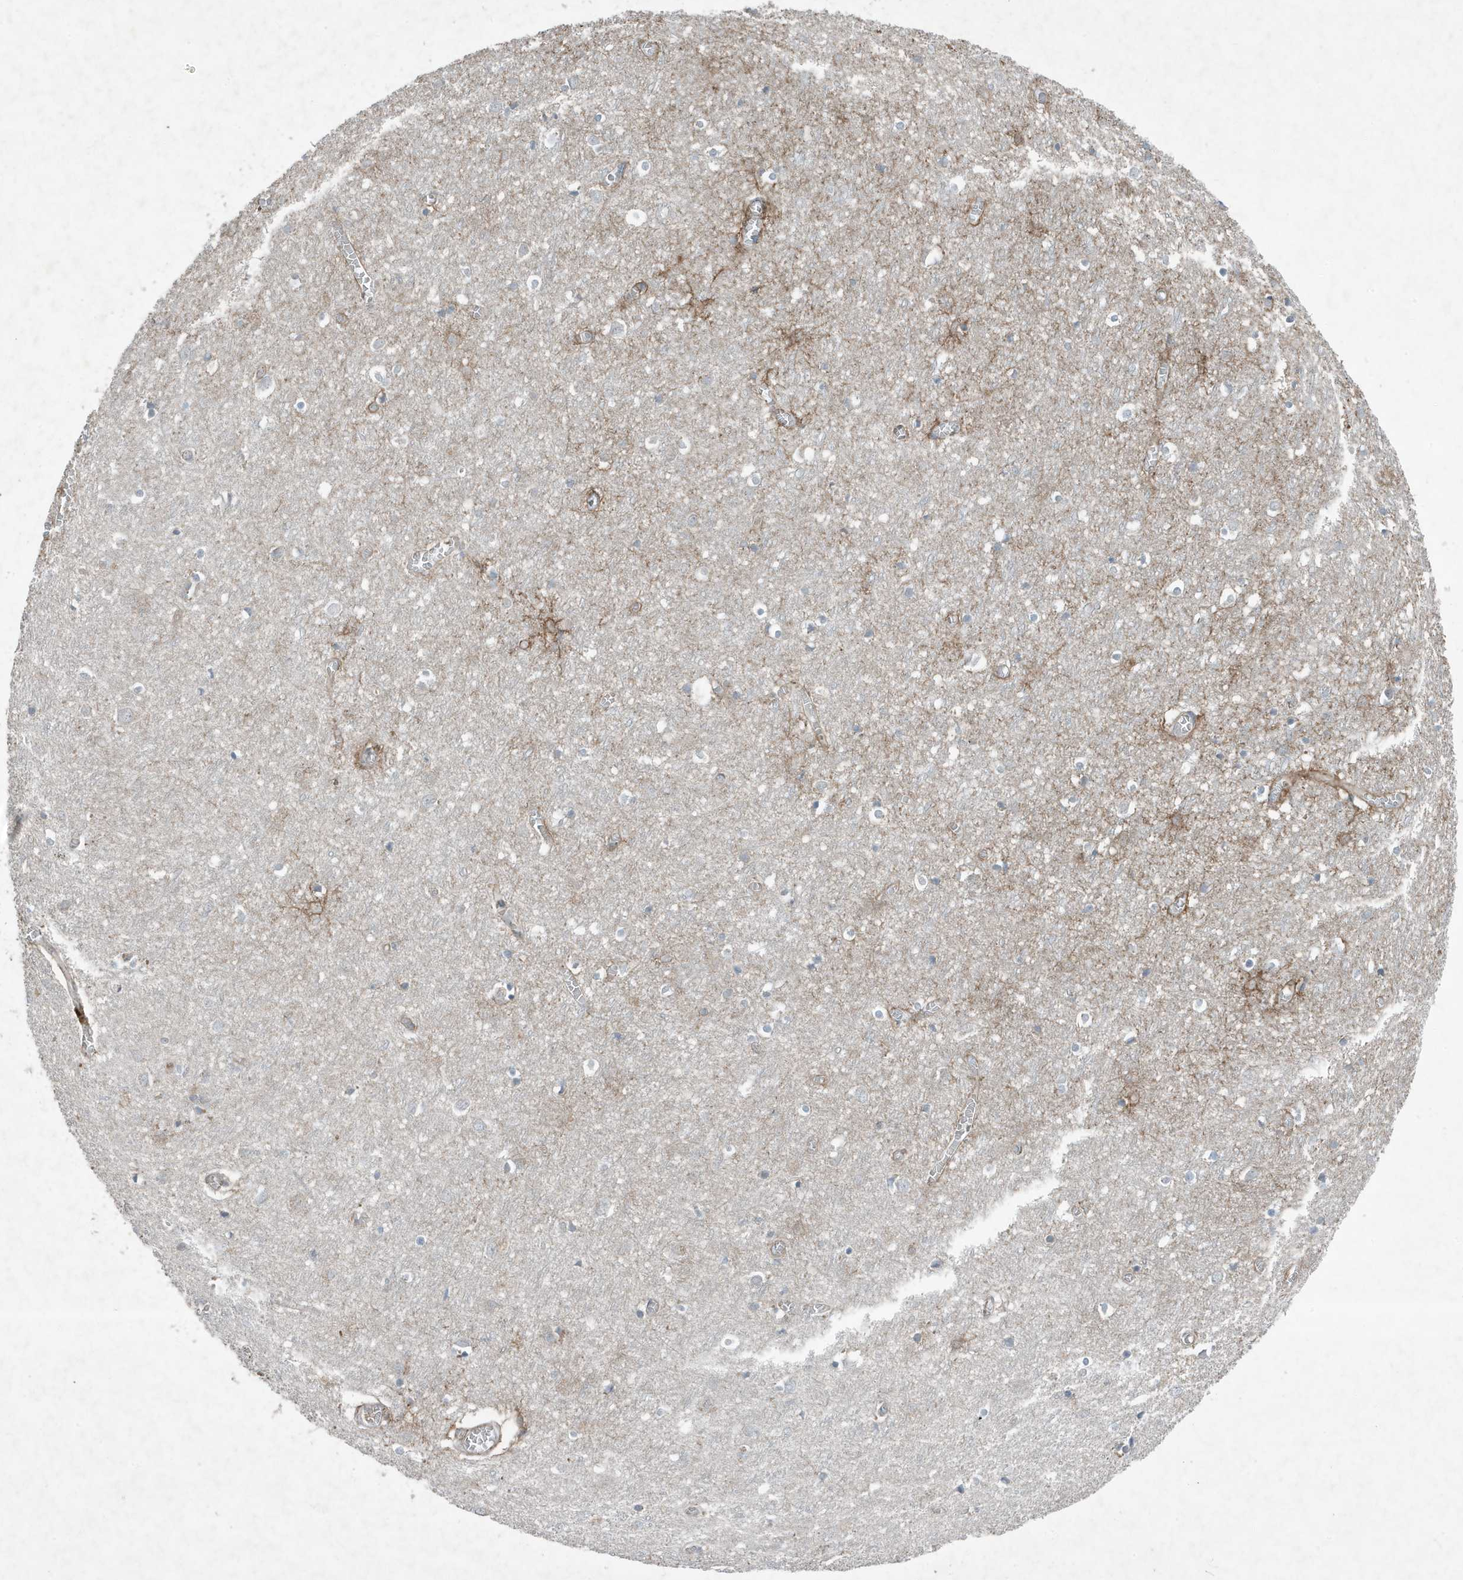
{"staining": {"intensity": "weak", "quantity": "25%-75%", "location": "cytoplasmic/membranous"}, "tissue": "cerebral cortex", "cell_type": "Endothelial cells", "image_type": "normal", "snomed": [{"axis": "morphology", "description": "Normal tissue, NOS"}, {"axis": "topography", "description": "Cerebral cortex"}], "caption": "DAB immunohistochemical staining of benign human cerebral cortex displays weak cytoplasmic/membranous protein positivity in about 25%-75% of endothelial cells. Immunohistochemistry stains the protein of interest in brown and the nuclei are stained blue.", "gene": "DAPP1", "patient": {"sex": "female", "age": 64}}